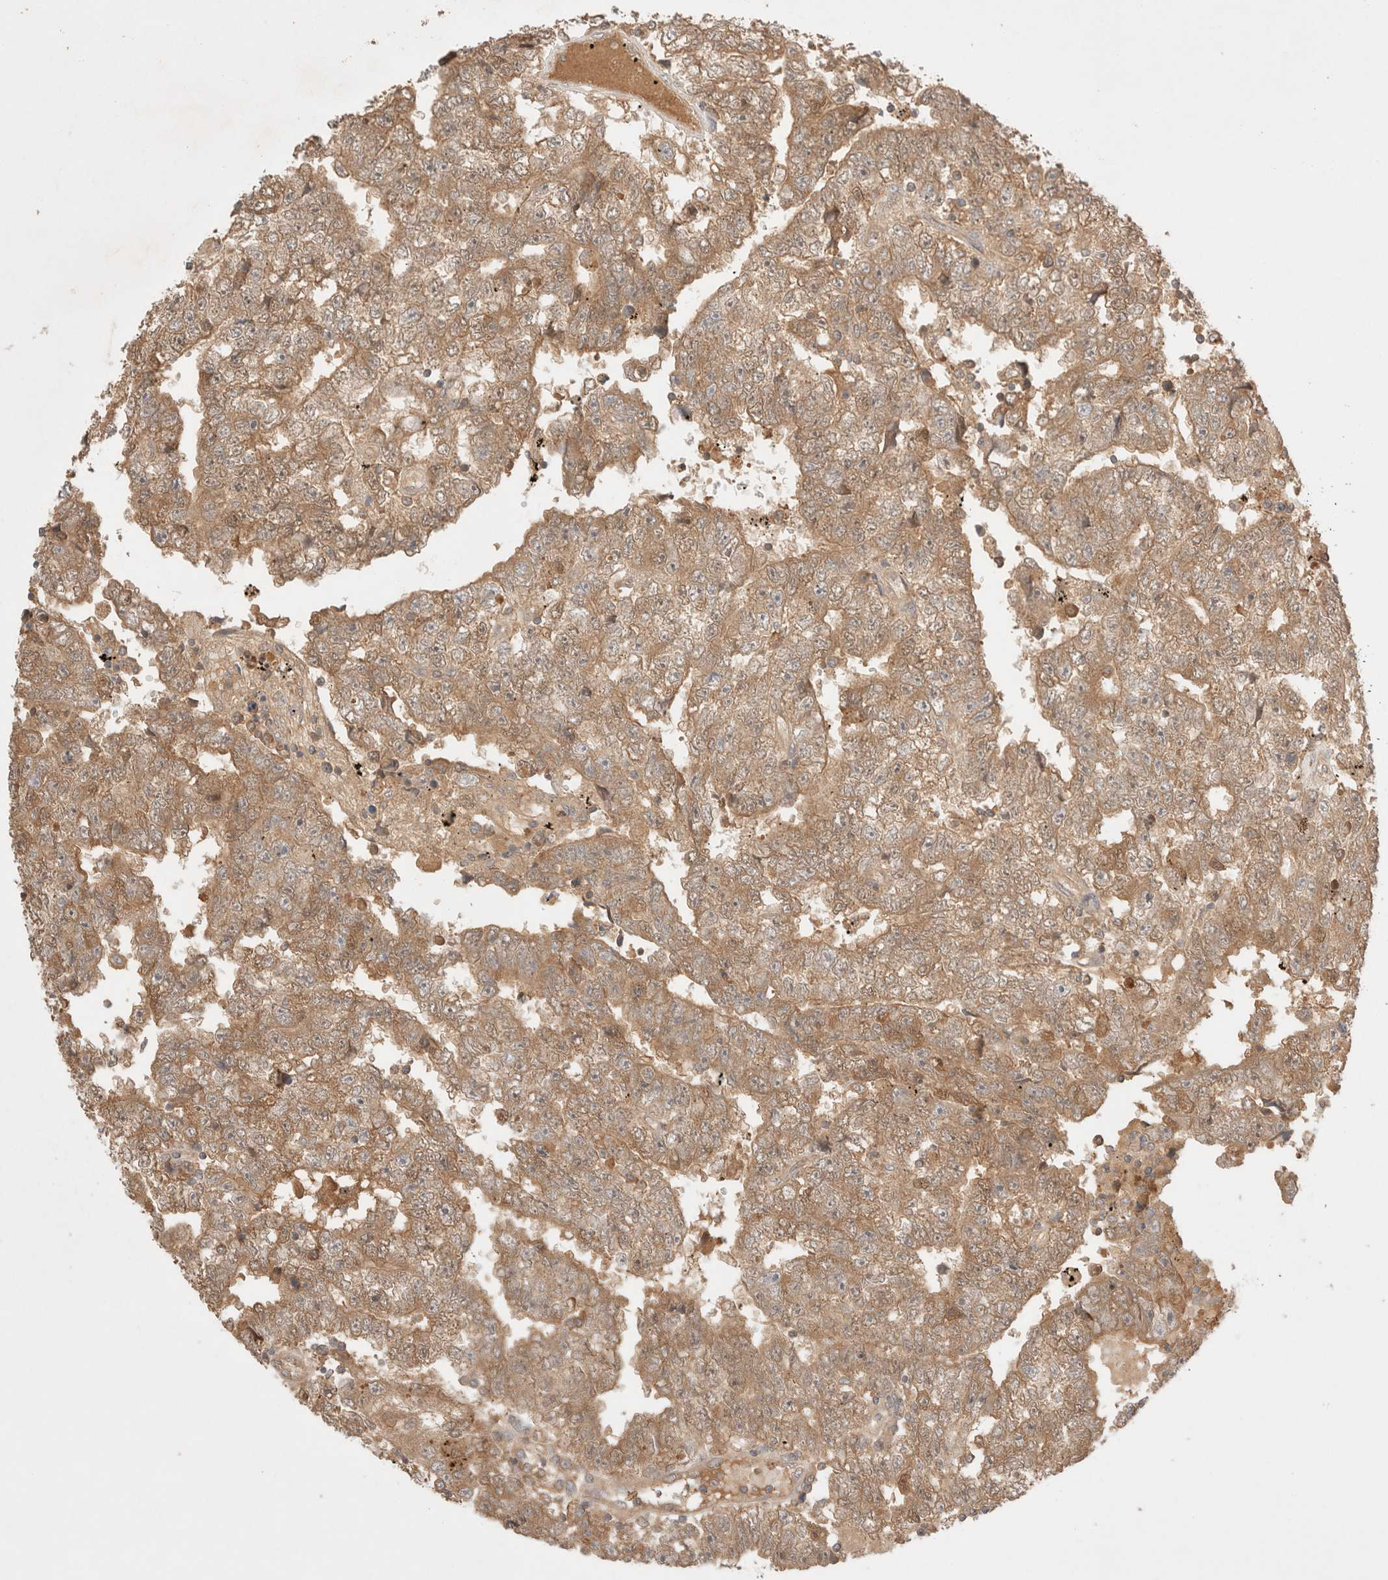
{"staining": {"intensity": "moderate", "quantity": ">75%", "location": "cytoplasmic/membranous"}, "tissue": "testis cancer", "cell_type": "Tumor cells", "image_type": "cancer", "snomed": [{"axis": "morphology", "description": "Carcinoma, Embryonal, NOS"}, {"axis": "topography", "description": "Testis"}], "caption": "Immunohistochemistry (DAB) staining of human testis cancer exhibits moderate cytoplasmic/membranous protein staining in about >75% of tumor cells. Using DAB (brown) and hematoxylin (blue) stains, captured at high magnification using brightfield microscopy.", "gene": "CARNMT1", "patient": {"sex": "male", "age": 25}}